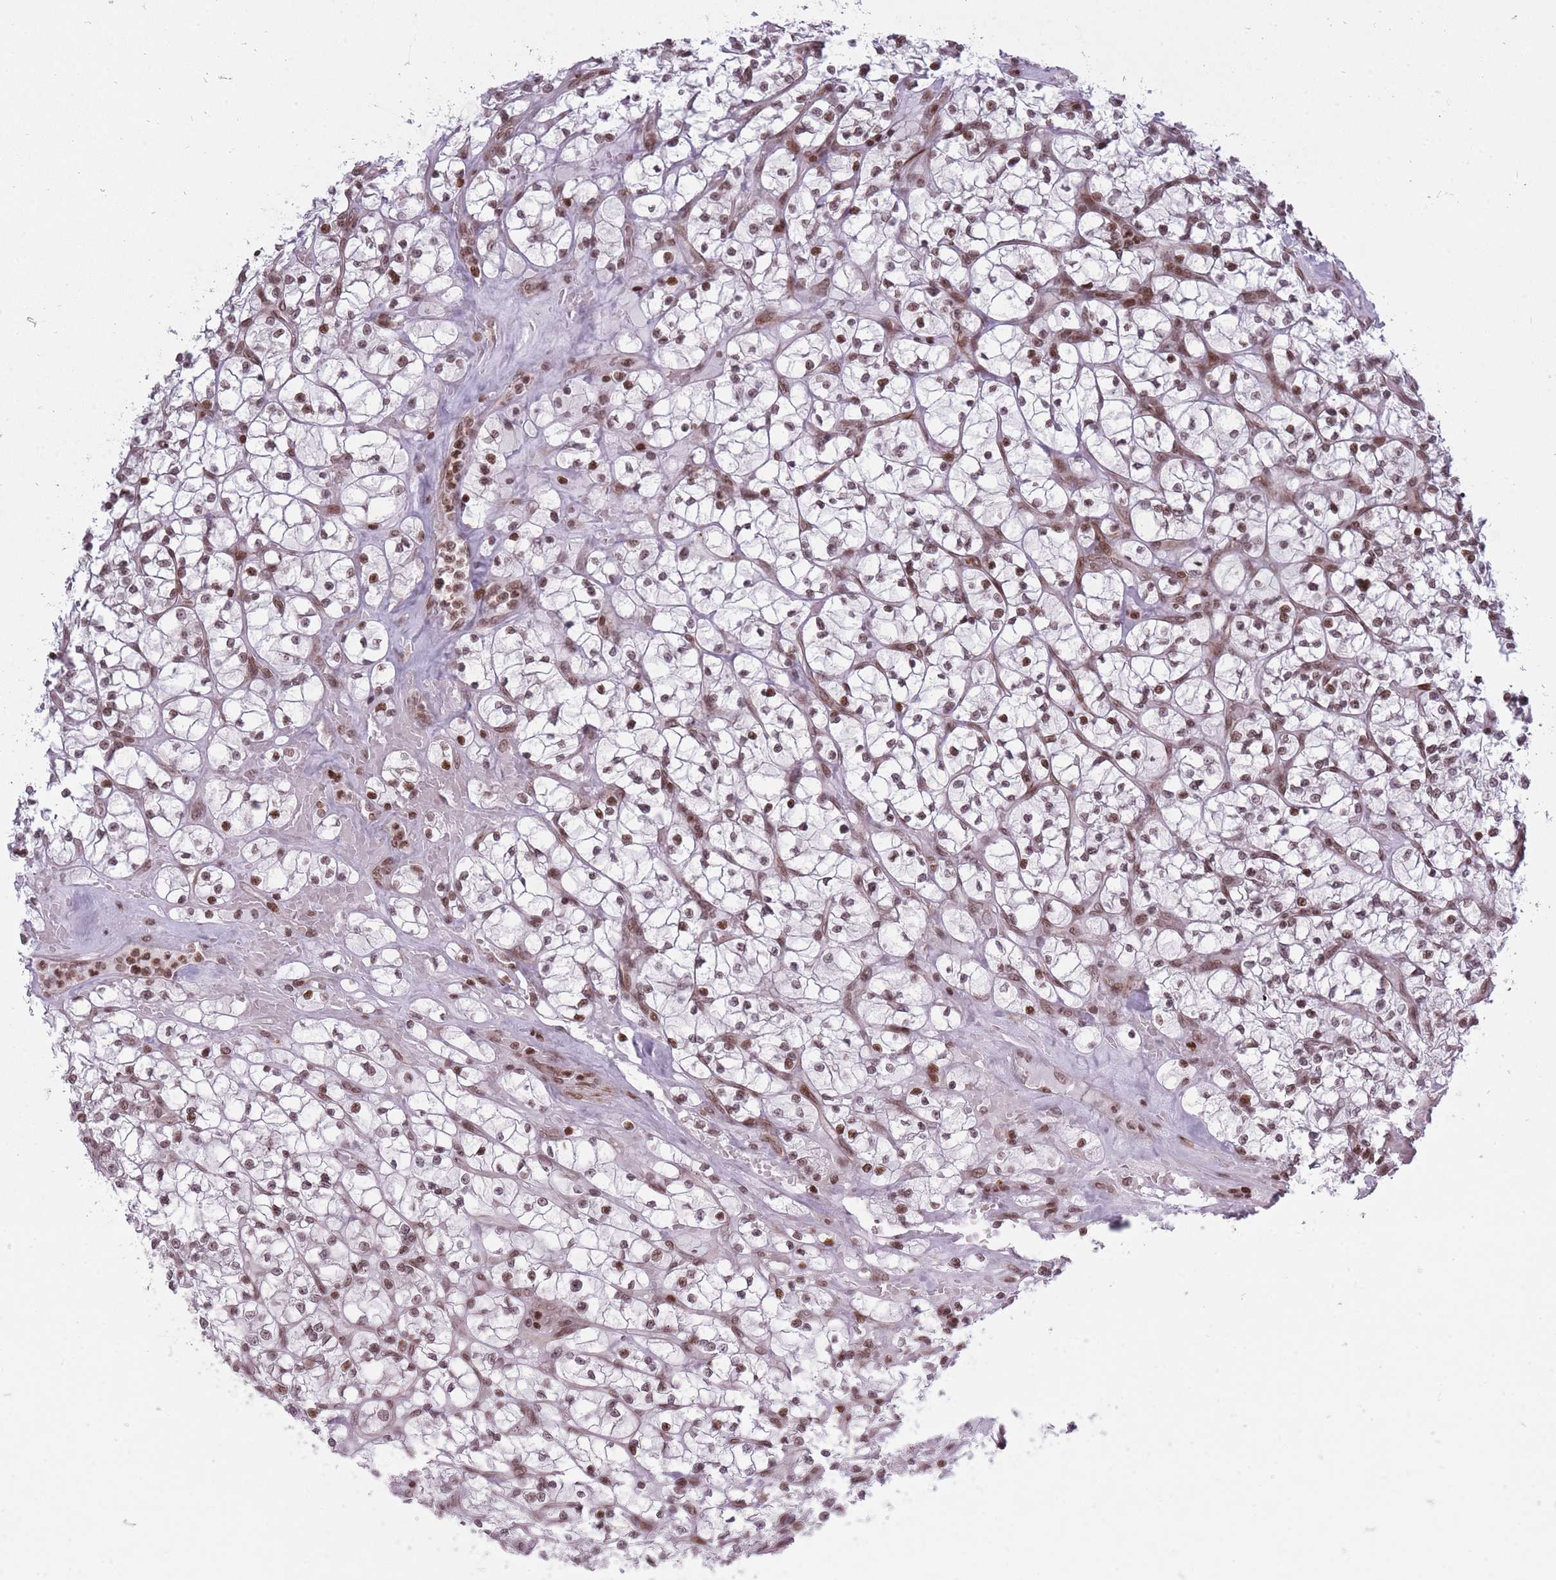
{"staining": {"intensity": "moderate", "quantity": "25%-75%", "location": "nuclear"}, "tissue": "renal cancer", "cell_type": "Tumor cells", "image_type": "cancer", "snomed": [{"axis": "morphology", "description": "Adenocarcinoma, NOS"}, {"axis": "topography", "description": "Kidney"}], "caption": "Immunohistochemical staining of human renal adenocarcinoma reveals moderate nuclear protein staining in about 25%-75% of tumor cells.", "gene": "TMC6", "patient": {"sex": "female", "age": 64}}